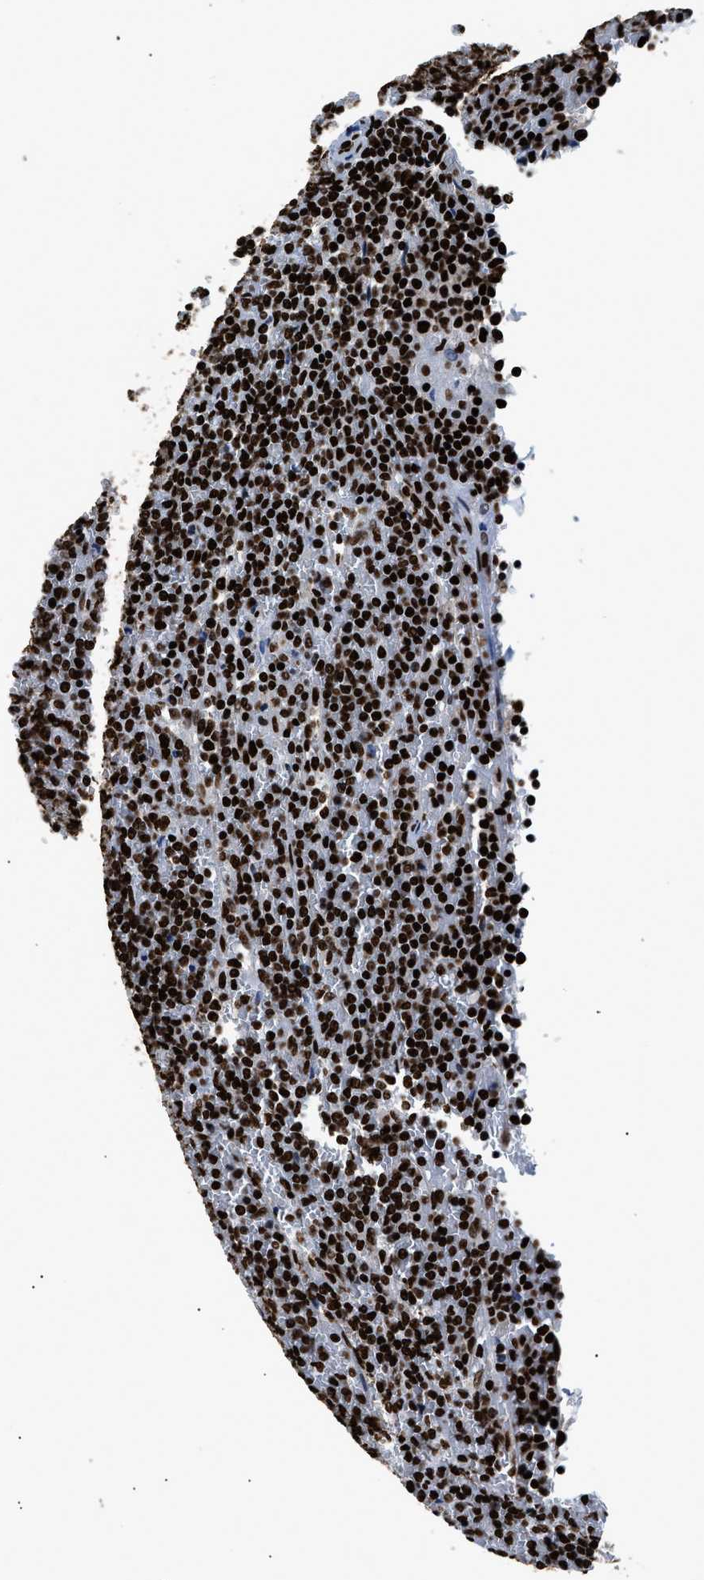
{"staining": {"intensity": "strong", "quantity": ">75%", "location": "nuclear"}, "tissue": "lymphoma", "cell_type": "Tumor cells", "image_type": "cancer", "snomed": [{"axis": "morphology", "description": "Malignant lymphoma, non-Hodgkin's type, Low grade"}, {"axis": "topography", "description": "Spleen"}], "caption": "Strong nuclear staining is identified in about >75% of tumor cells in low-grade malignant lymphoma, non-Hodgkin's type.", "gene": "HNRNPM", "patient": {"sex": "female", "age": 19}}